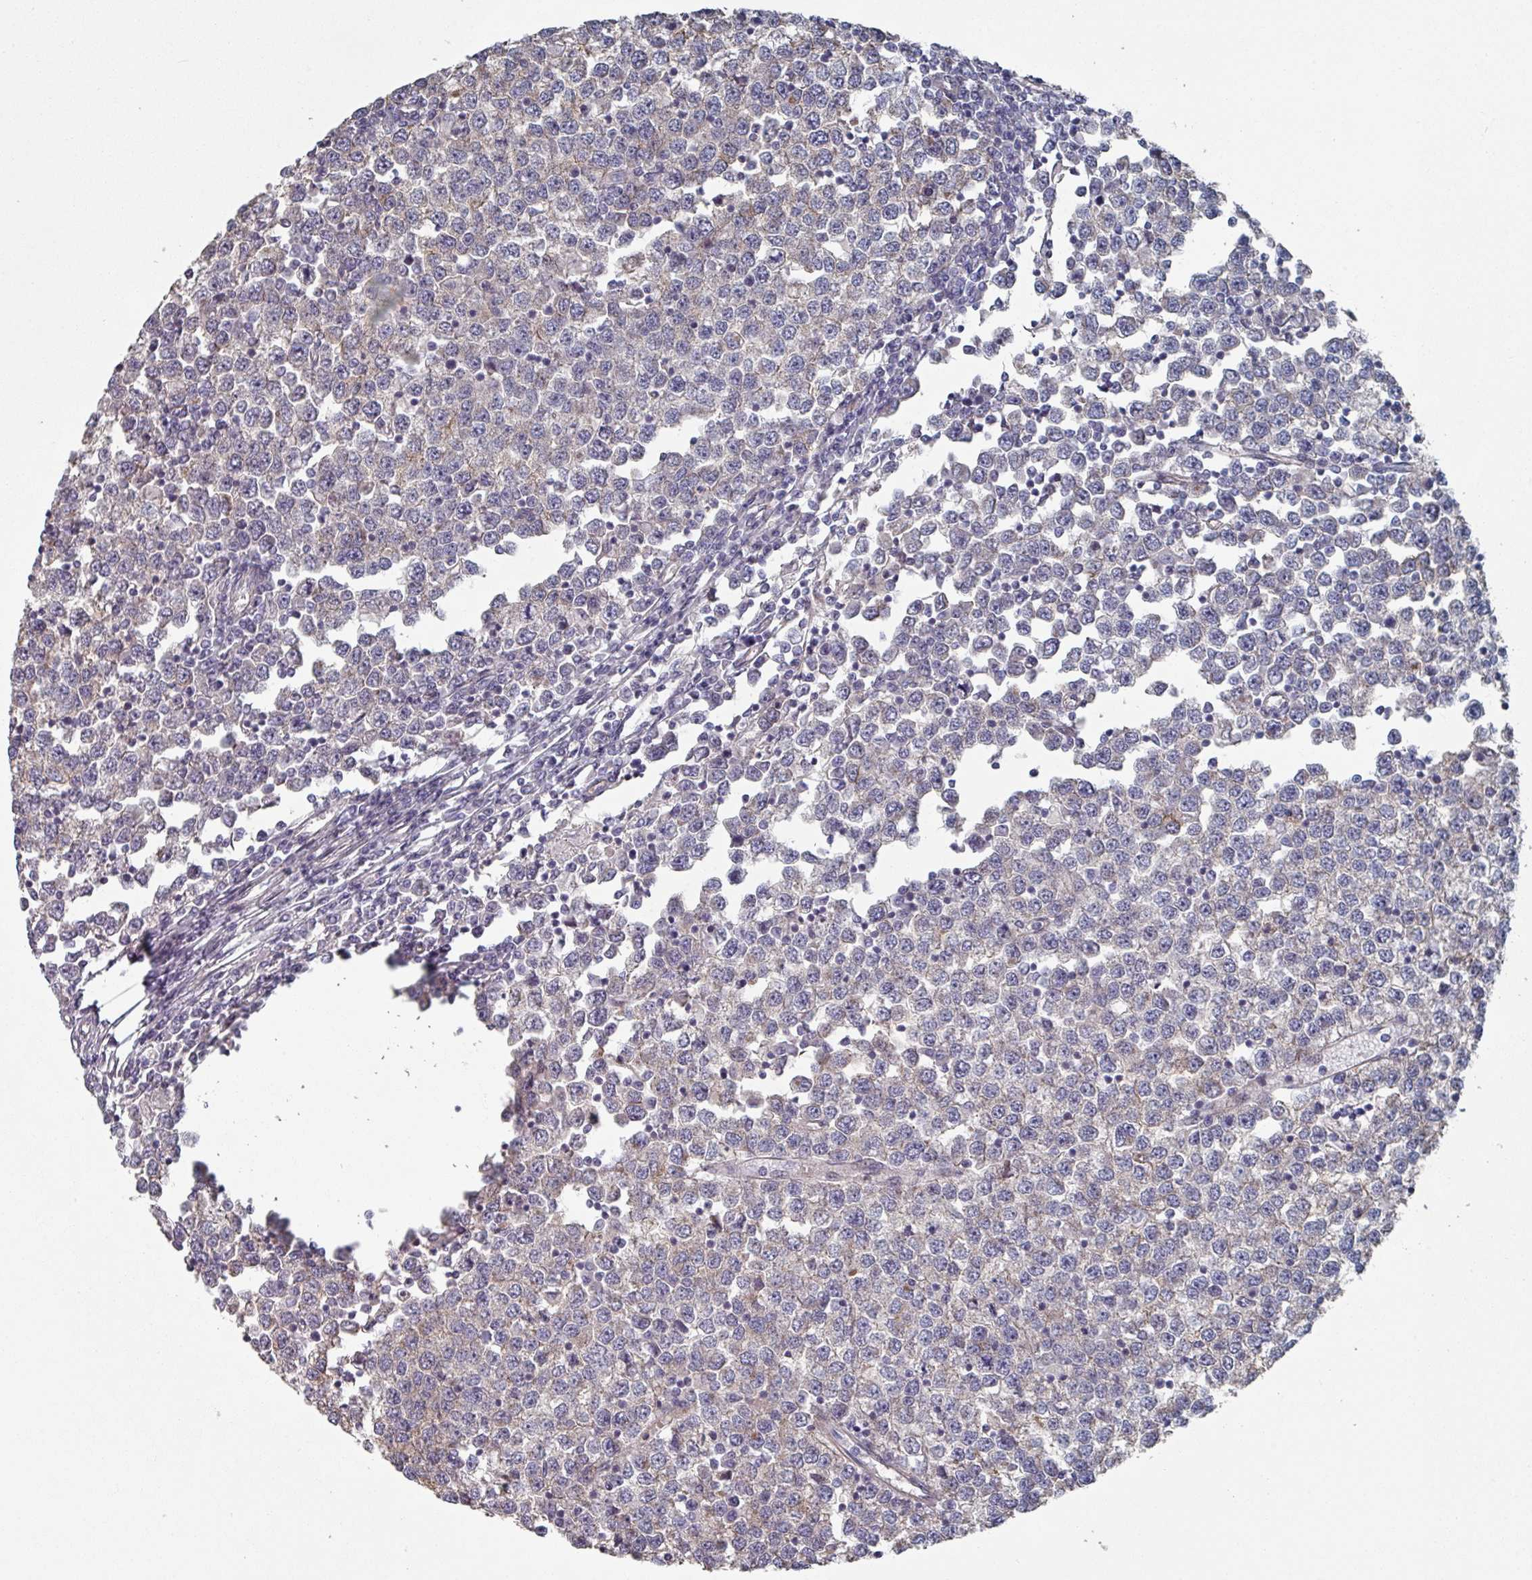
{"staining": {"intensity": "weak", "quantity": "<25%", "location": "cytoplasmic/membranous"}, "tissue": "testis cancer", "cell_type": "Tumor cells", "image_type": "cancer", "snomed": [{"axis": "morphology", "description": "Seminoma, NOS"}, {"axis": "topography", "description": "Testis"}], "caption": "Tumor cells show no significant protein positivity in testis cancer (seminoma).", "gene": "EFL1", "patient": {"sex": "male", "age": 65}}